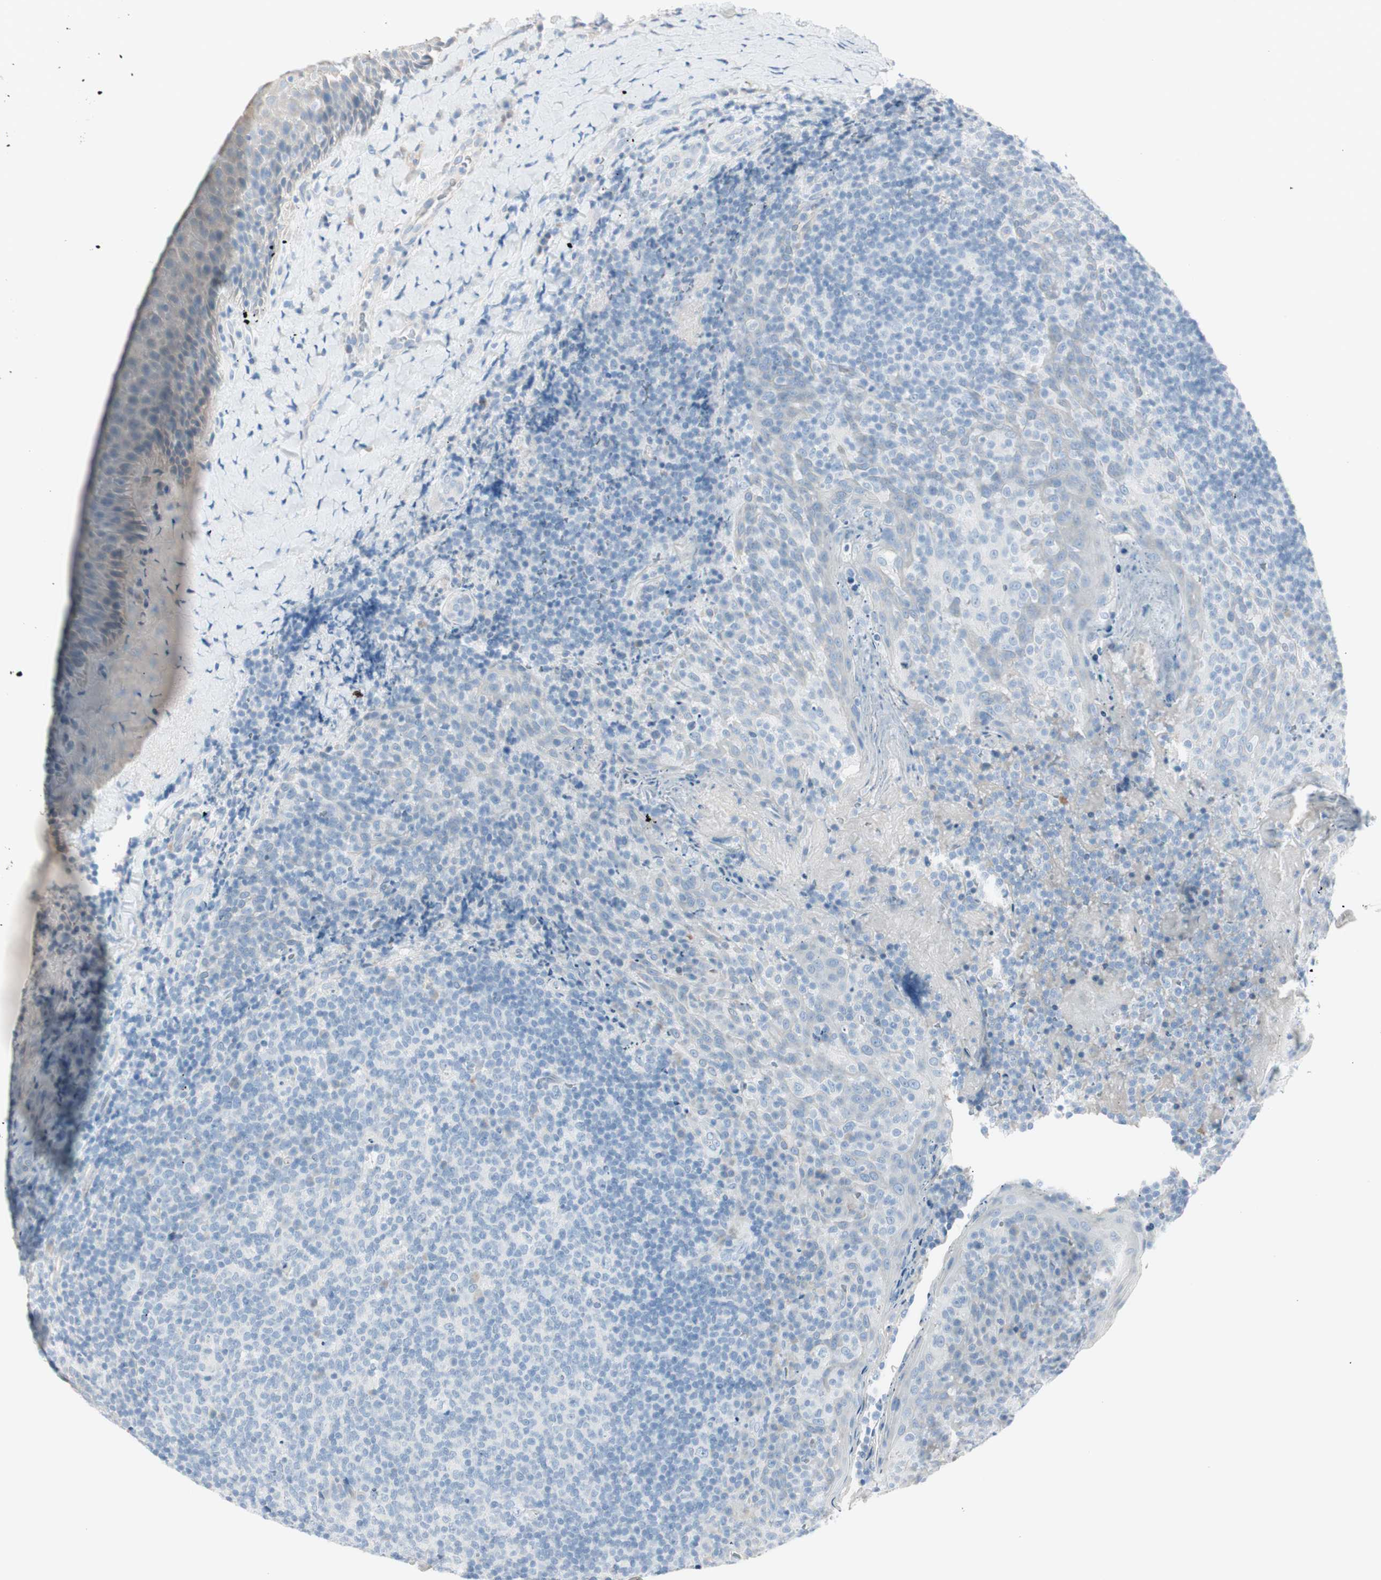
{"staining": {"intensity": "negative", "quantity": "none", "location": "none"}, "tissue": "tonsil", "cell_type": "Germinal center cells", "image_type": "normal", "snomed": [{"axis": "morphology", "description": "Normal tissue, NOS"}, {"axis": "topography", "description": "Tonsil"}], "caption": "This is an IHC histopathology image of normal tonsil. There is no positivity in germinal center cells.", "gene": "CDHR5", "patient": {"sex": "male", "age": 17}}